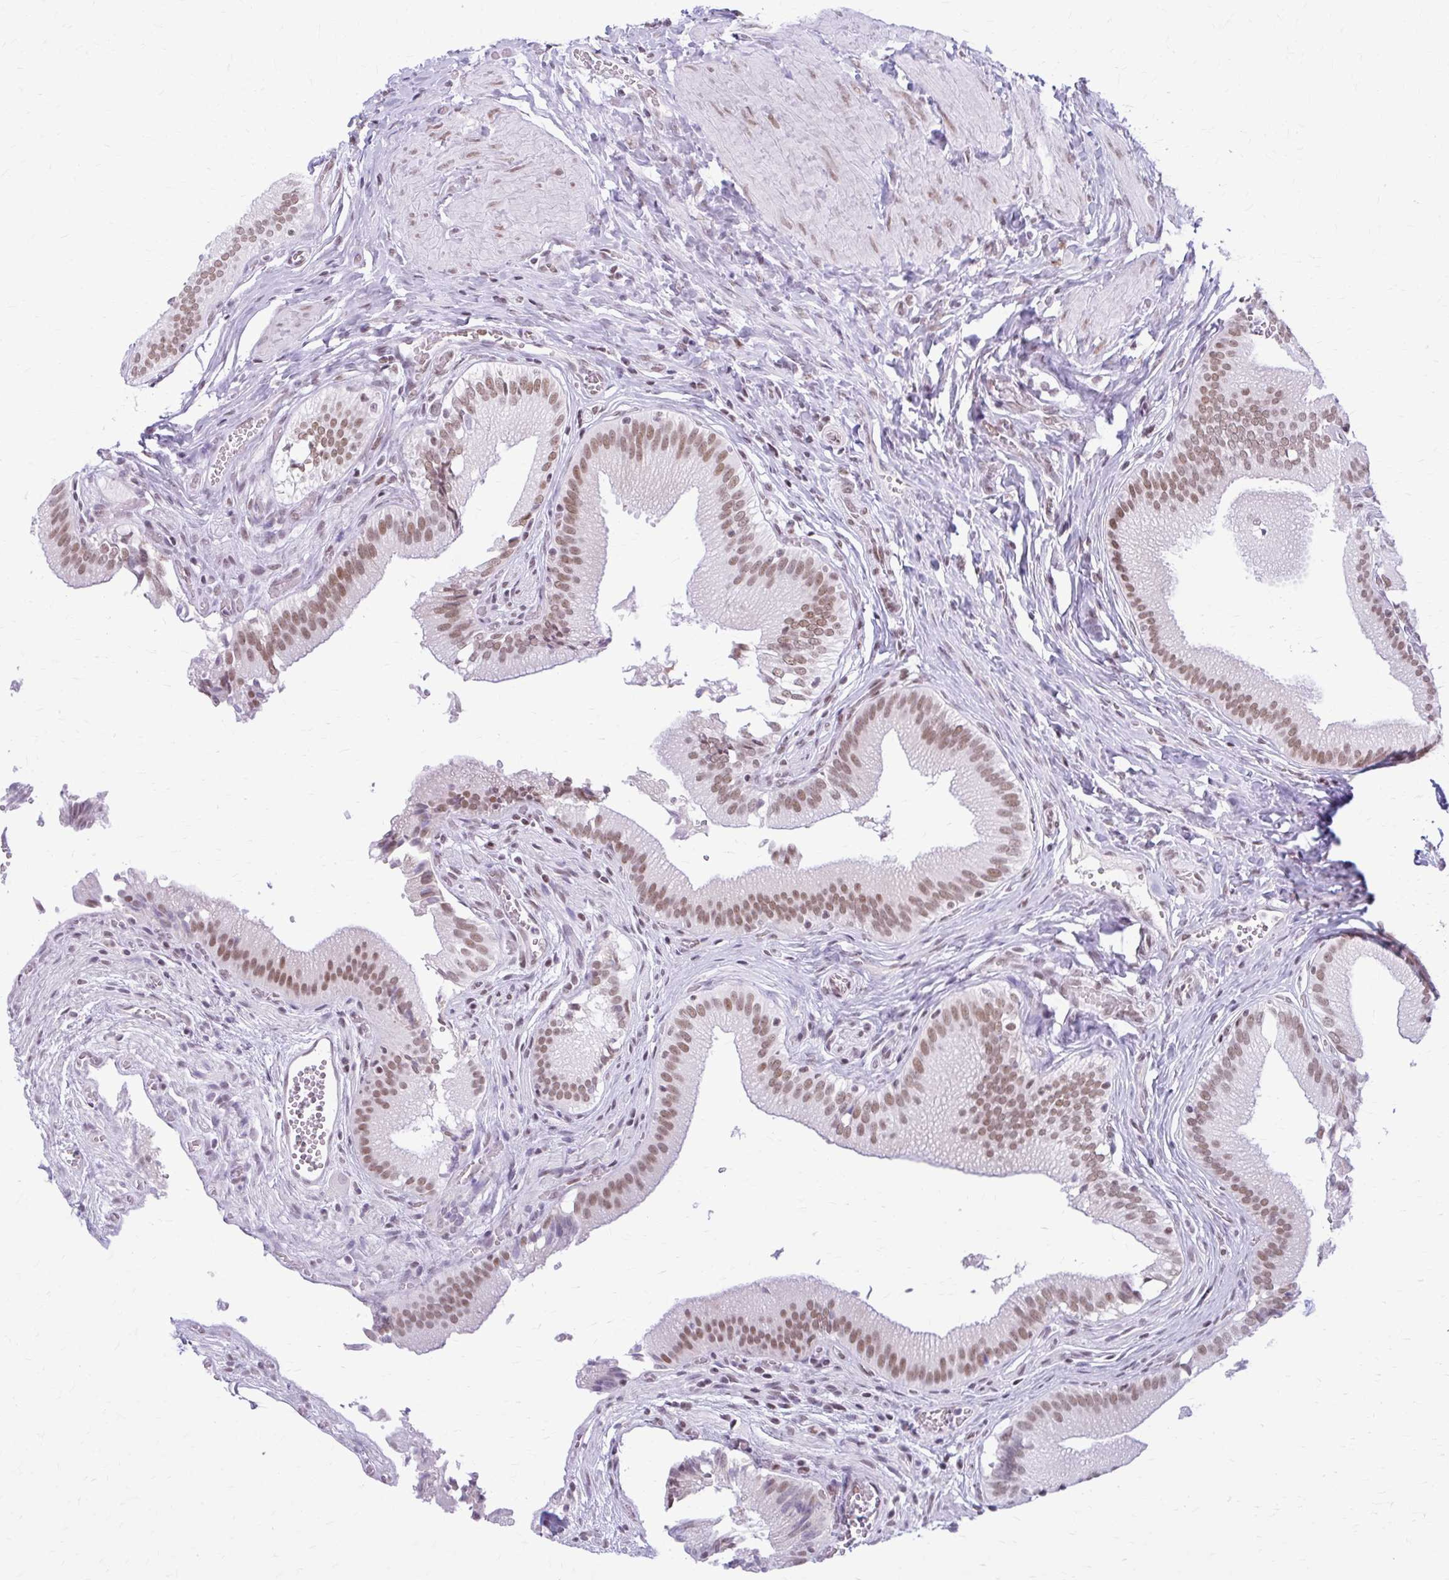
{"staining": {"intensity": "moderate", "quantity": ">75%", "location": "nuclear"}, "tissue": "gallbladder", "cell_type": "Glandular cells", "image_type": "normal", "snomed": [{"axis": "morphology", "description": "Normal tissue, NOS"}, {"axis": "topography", "description": "Gallbladder"}, {"axis": "topography", "description": "Peripheral nerve tissue"}], "caption": "Gallbladder stained with immunohistochemistry (IHC) shows moderate nuclear positivity in about >75% of glandular cells.", "gene": "PABIR1", "patient": {"sex": "male", "age": 17}}